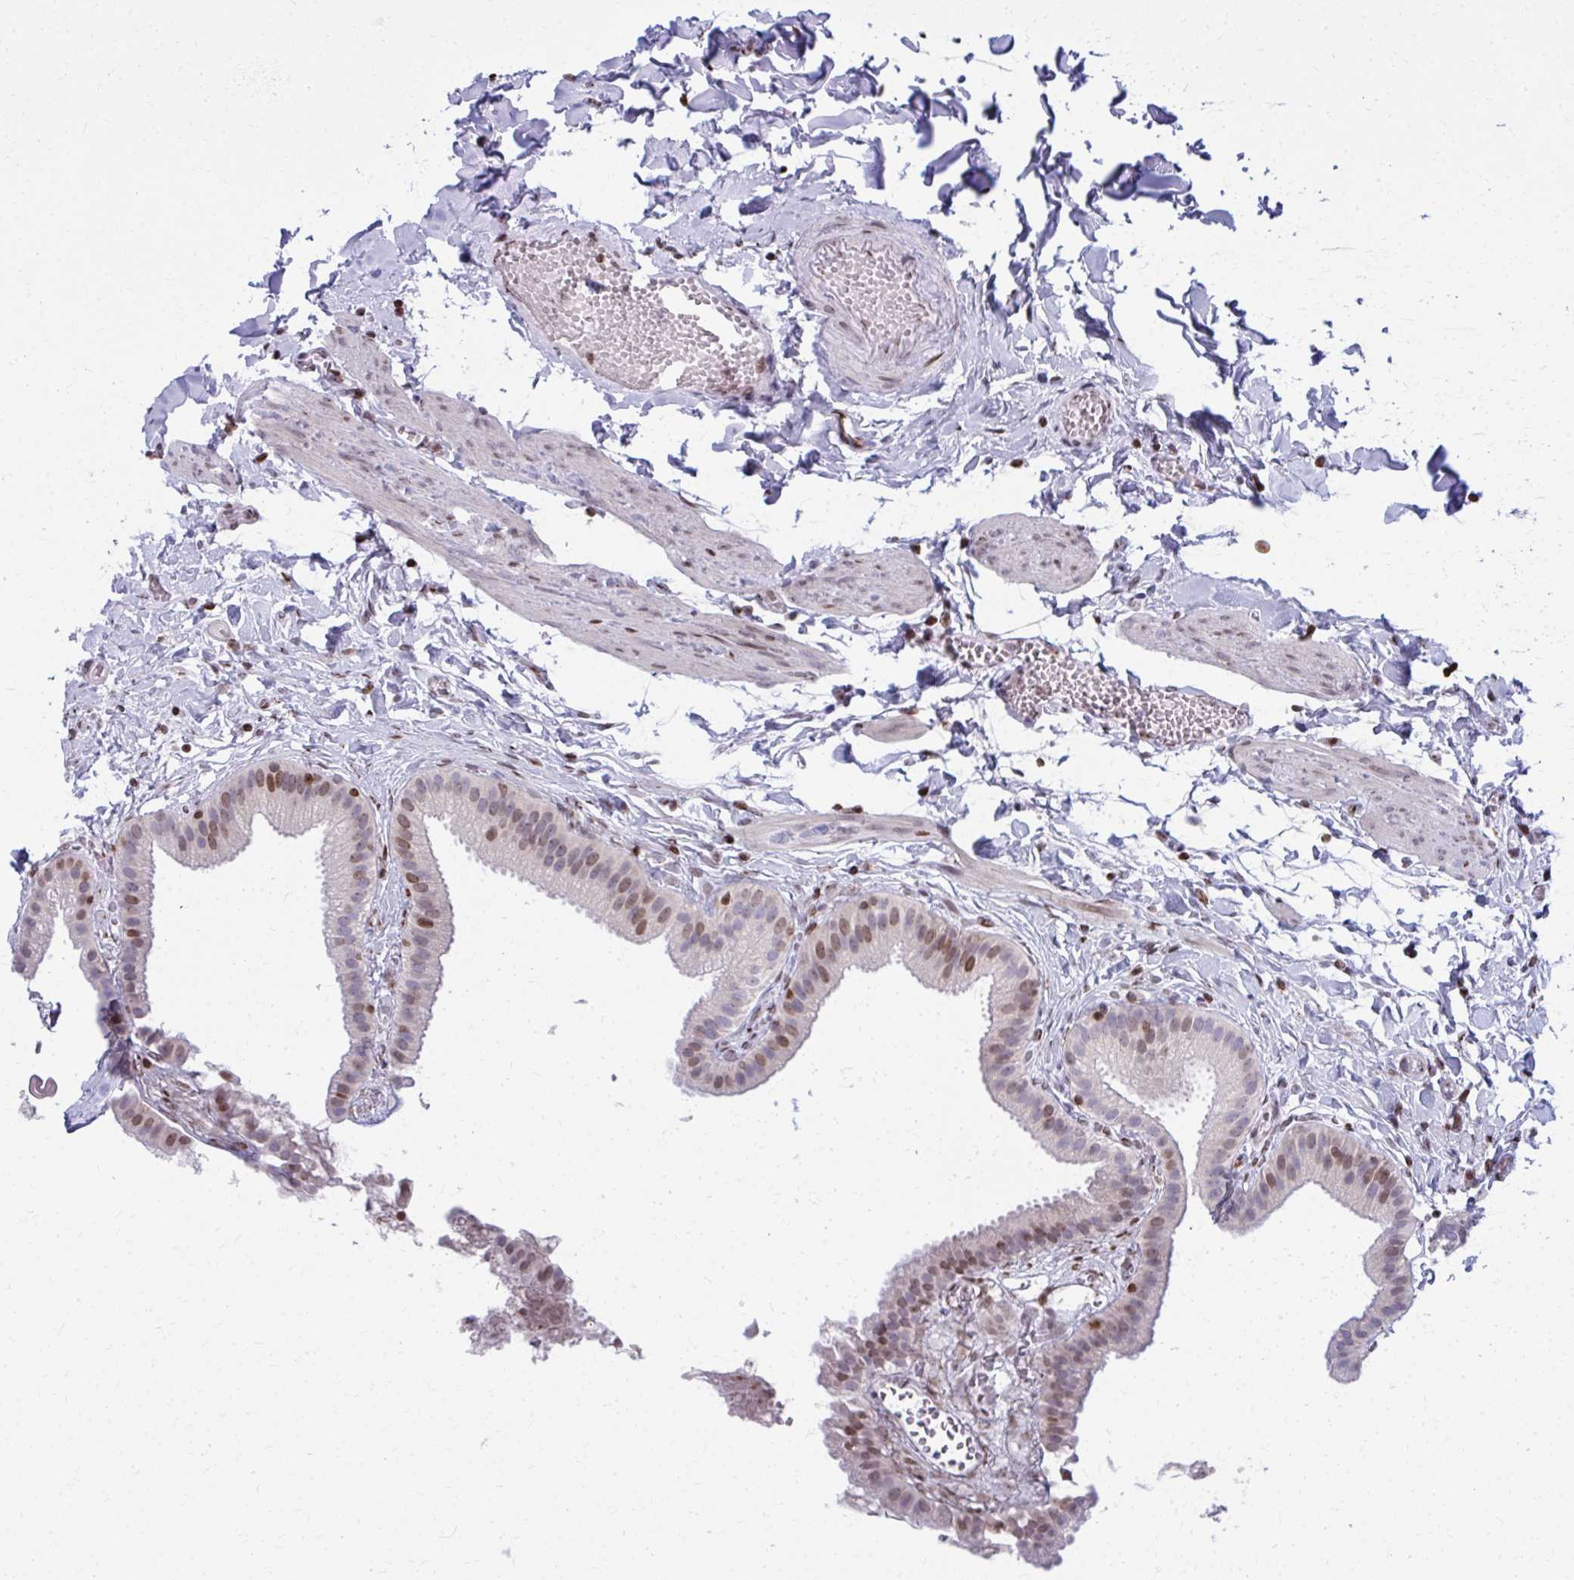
{"staining": {"intensity": "moderate", "quantity": "25%-75%", "location": "nuclear"}, "tissue": "gallbladder", "cell_type": "Glandular cells", "image_type": "normal", "snomed": [{"axis": "morphology", "description": "Normal tissue, NOS"}, {"axis": "topography", "description": "Gallbladder"}], "caption": "The immunohistochemical stain shows moderate nuclear positivity in glandular cells of normal gallbladder.", "gene": "AP5M1", "patient": {"sex": "female", "age": 63}}